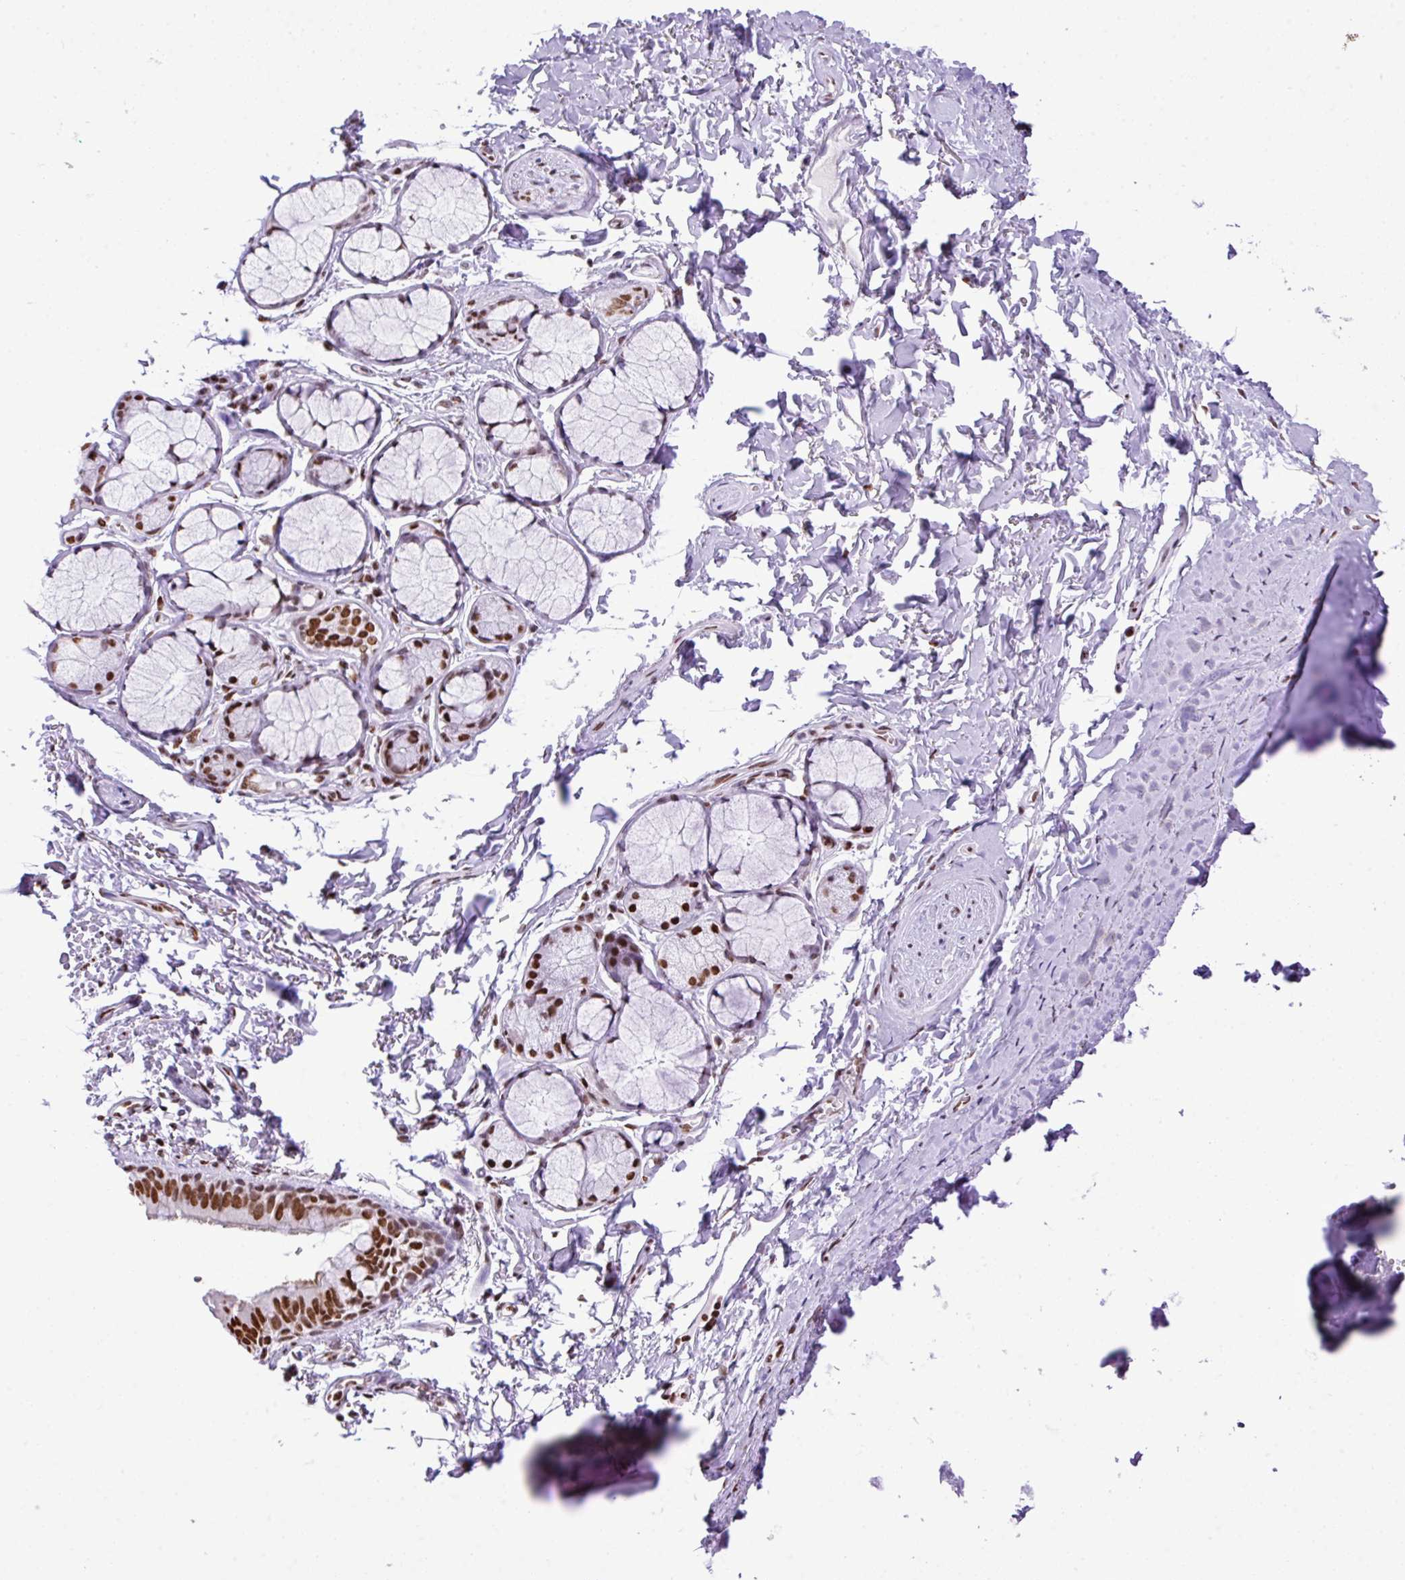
{"staining": {"intensity": "moderate", "quantity": ">75%", "location": "nuclear"}, "tissue": "bronchus", "cell_type": "Respiratory epithelial cells", "image_type": "normal", "snomed": [{"axis": "morphology", "description": "Normal tissue, NOS"}, {"axis": "topography", "description": "Bronchus"}], "caption": "Immunohistochemistry (IHC) photomicrograph of benign bronchus: human bronchus stained using IHC exhibits medium levels of moderate protein expression localized specifically in the nuclear of respiratory epithelial cells, appearing as a nuclear brown color.", "gene": "RARG", "patient": {"sex": "male", "age": 70}}